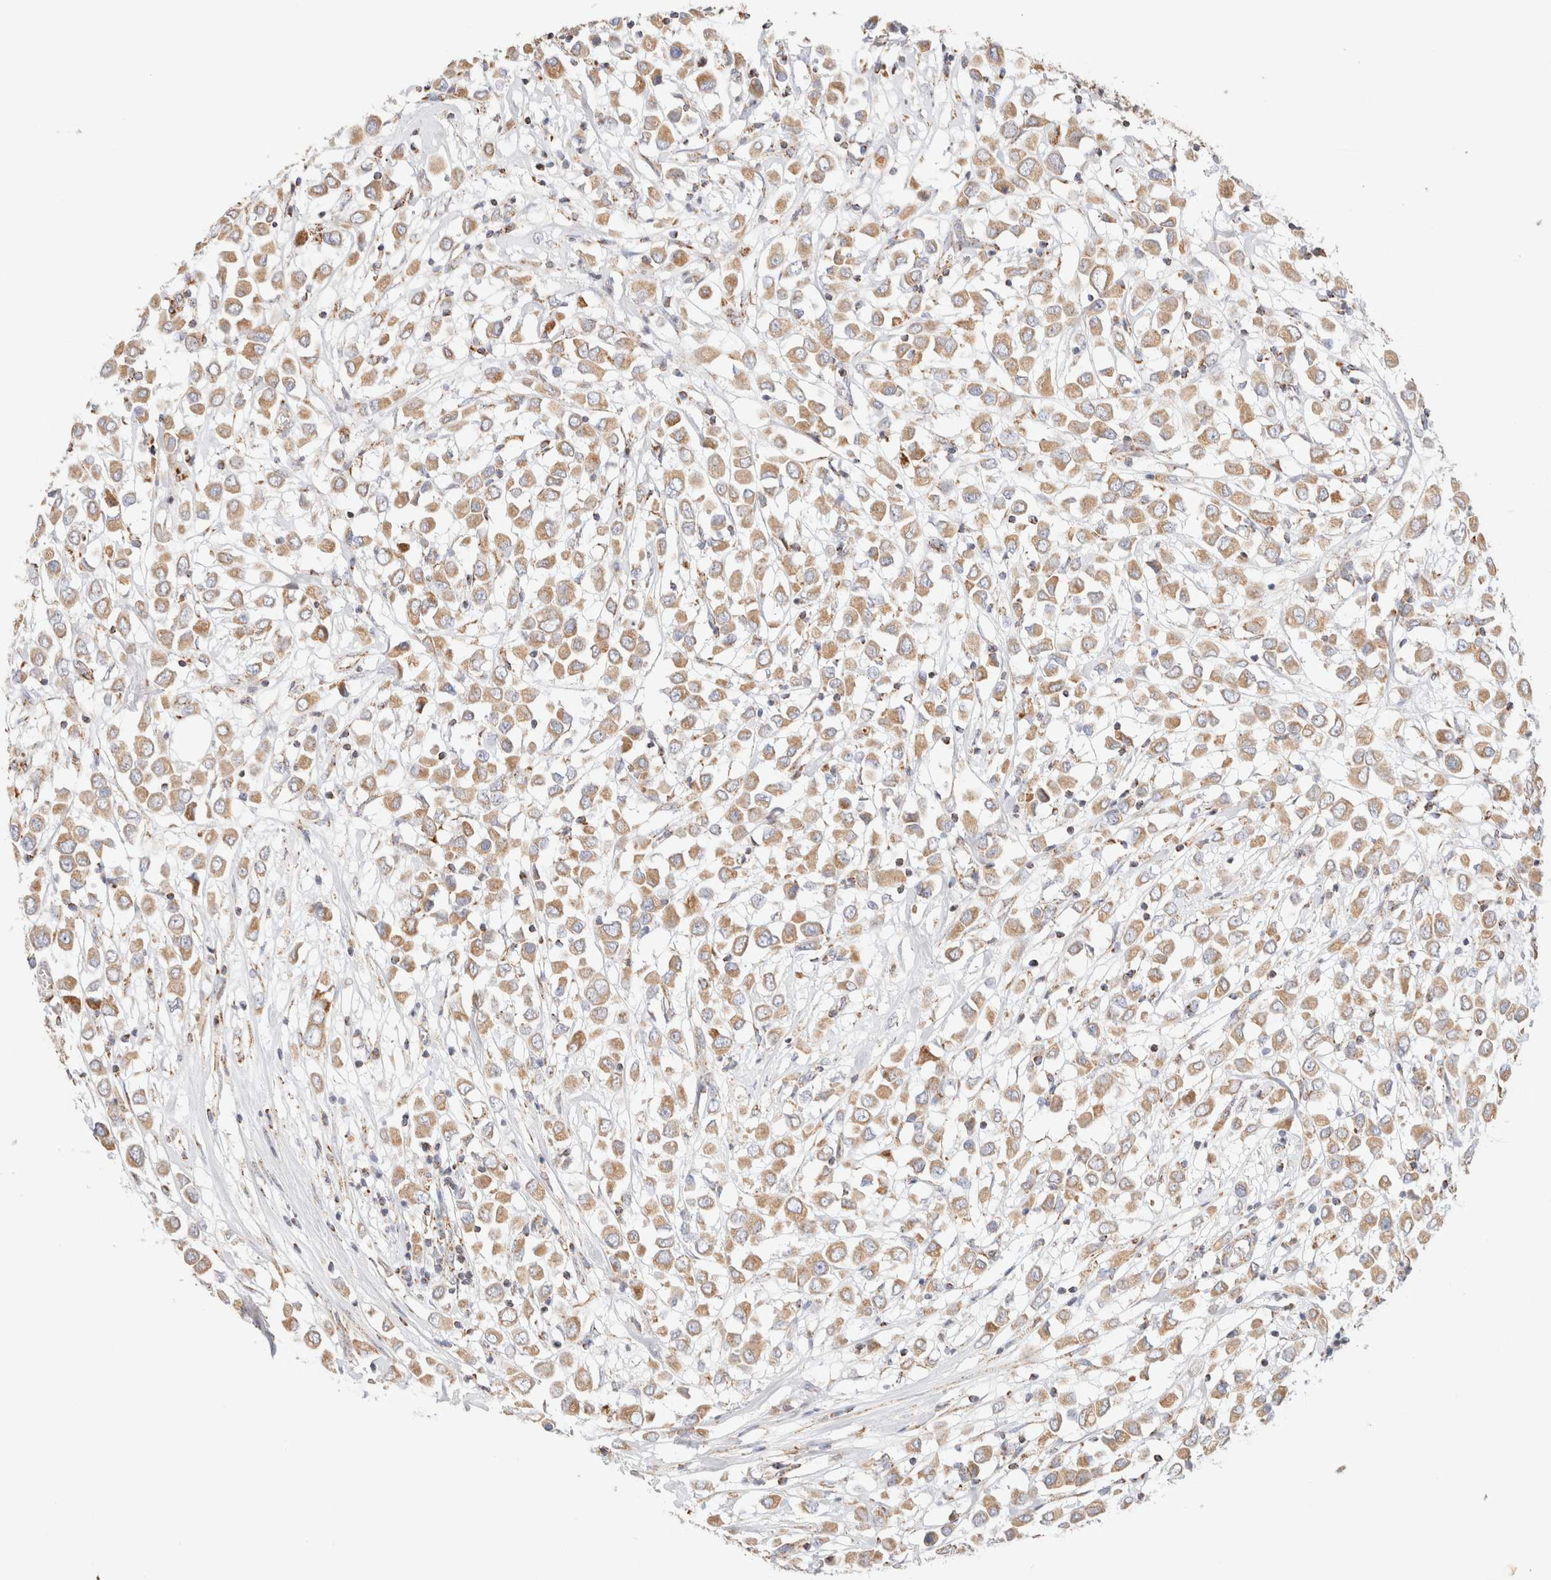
{"staining": {"intensity": "weak", "quantity": ">75%", "location": "cytoplasmic/membranous"}, "tissue": "breast cancer", "cell_type": "Tumor cells", "image_type": "cancer", "snomed": [{"axis": "morphology", "description": "Duct carcinoma"}, {"axis": "topography", "description": "Breast"}], "caption": "Breast infiltrating ductal carcinoma stained with IHC exhibits weak cytoplasmic/membranous staining in about >75% of tumor cells.", "gene": "PHB2", "patient": {"sex": "female", "age": 61}}